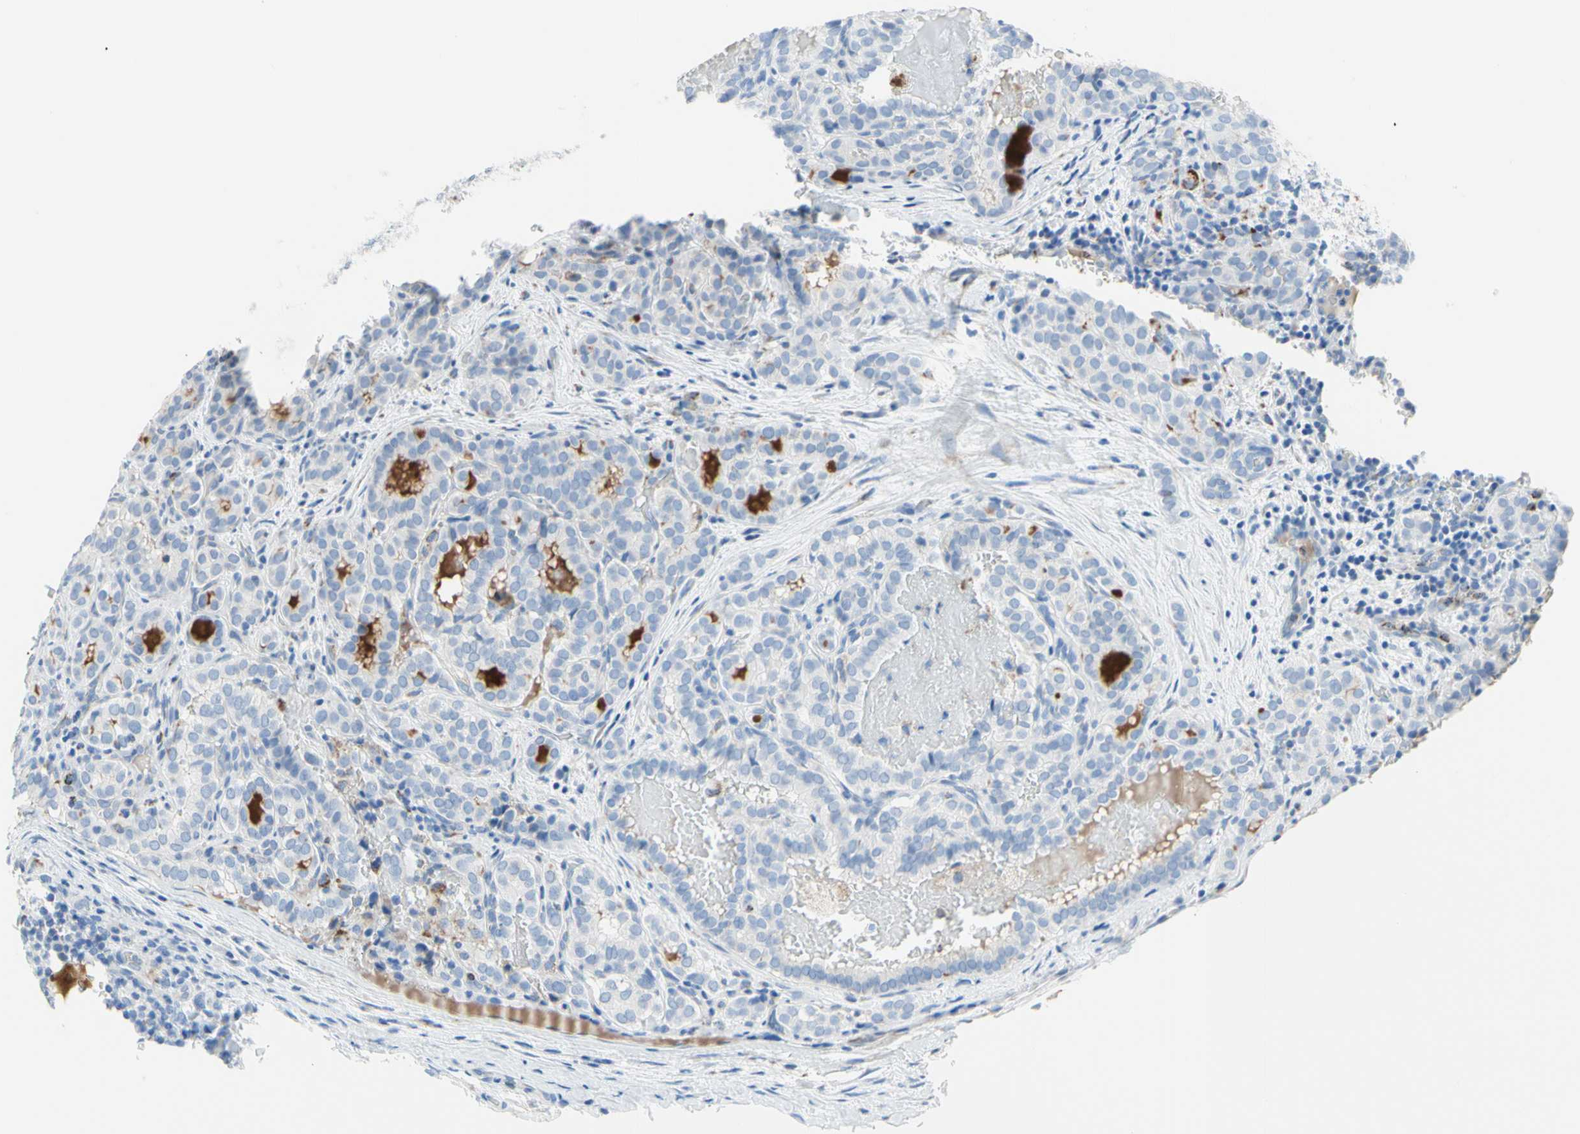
{"staining": {"intensity": "negative", "quantity": "none", "location": "none"}, "tissue": "thyroid cancer", "cell_type": "Tumor cells", "image_type": "cancer", "snomed": [{"axis": "morphology", "description": "Normal tissue, NOS"}, {"axis": "morphology", "description": "Papillary adenocarcinoma, NOS"}, {"axis": "topography", "description": "Thyroid gland"}], "caption": "Photomicrograph shows no protein expression in tumor cells of thyroid papillary adenocarcinoma tissue.", "gene": "CYSLTR1", "patient": {"sex": "female", "age": 30}}